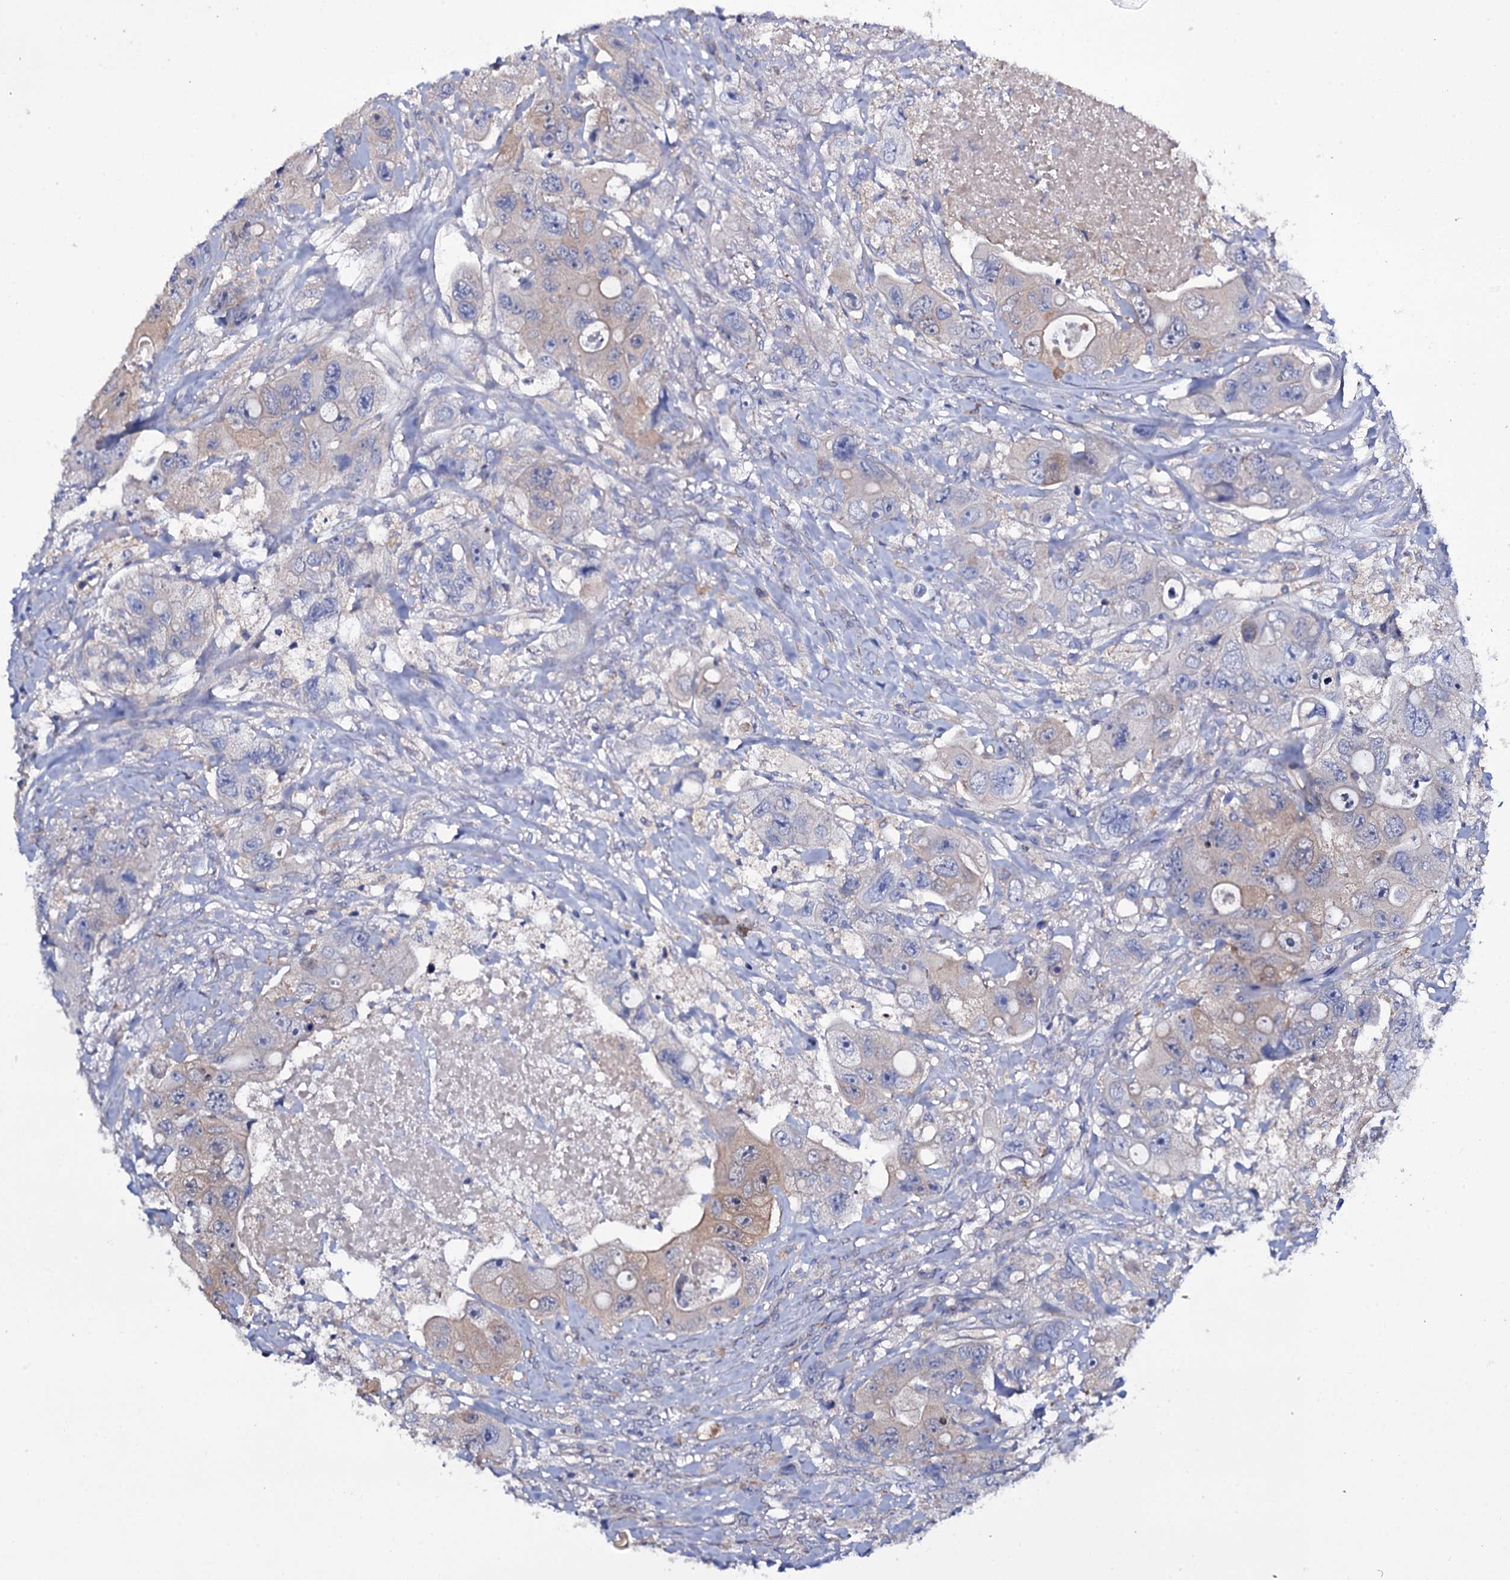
{"staining": {"intensity": "moderate", "quantity": "25%-75%", "location": "cytoplasmic/membranous"}, "tissue": "colorectal cancer", "cell_type": "Tumor cells", "image_type": "cancer", "snomed": [{"axis": "morphology", "description": "Adenocarcinoma, NOS"}, {"axis": "topography", "description": "Colon"}], "caption": "Approximately 25%-75% of tumor cells in human colorectal adenocarcinoma exhibit moderate cytoplasmic/membranous protein expression as visualized by brown immunohistochemical staining.", "gene": "BCL2L14", "patient": {"sex": "female", "age": 46}}